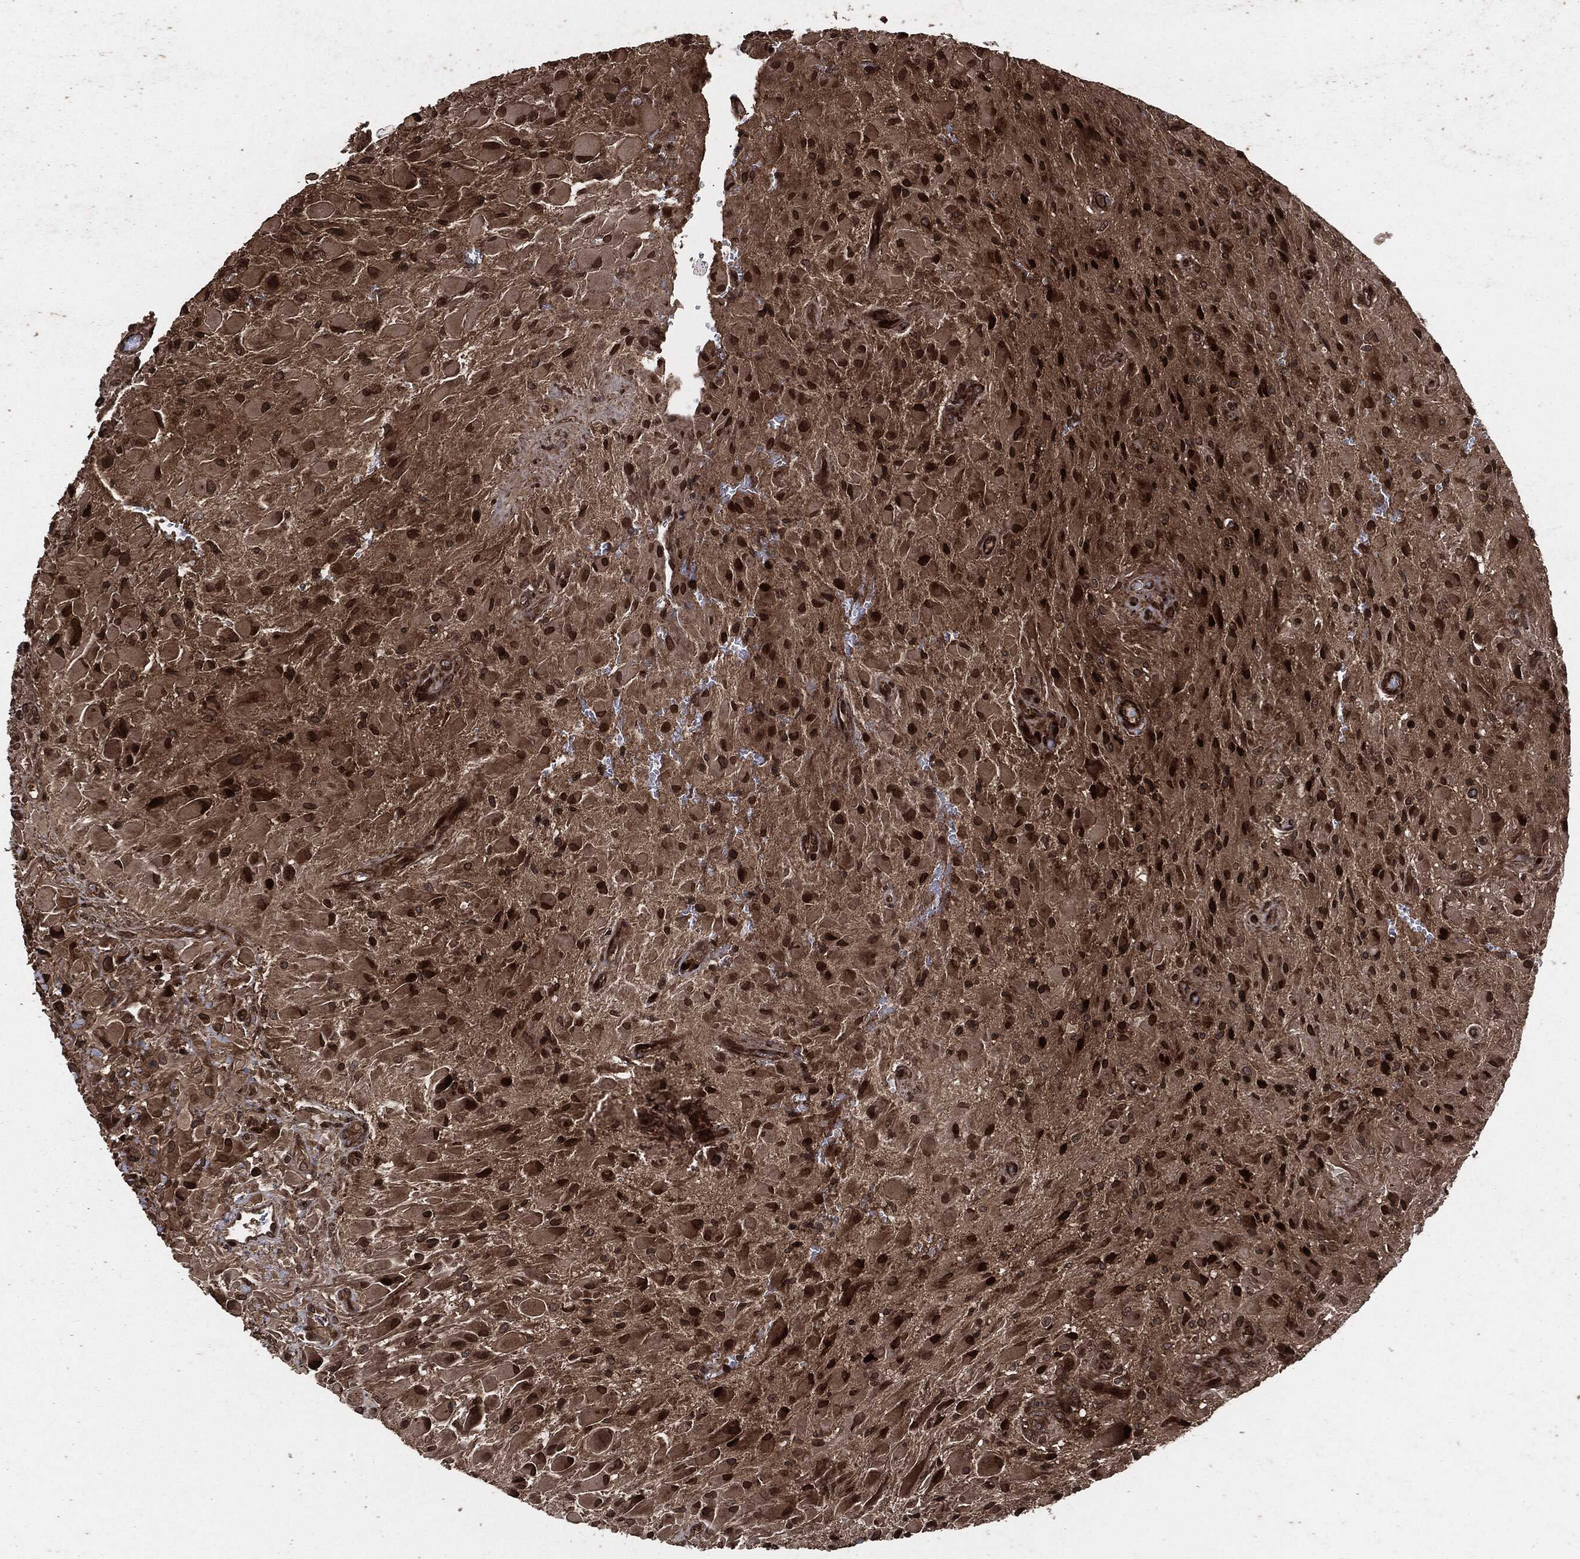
{"staining": {"intensity": "strong", "quantity": ">75%", "location": "cytoplasmic/membranous,nuclear"}, "tissue": "glioma", "cell_type": "Tumor cells", "image_type": "cancer", "snomed": [{"axis": "morphology", "description": "Glioma, malignant, High grade"}, {"axis": "topography", "description": "Cerebral cortex"}], "caption": "Strong cytoplasmic/membranous and nuclear positivity for a protein is present in about >75% of tumor cells of malignant glioma (high-grade) using IHC.", "gene": "IFIT1", "patient": {"sex": "male", "age": 35}}